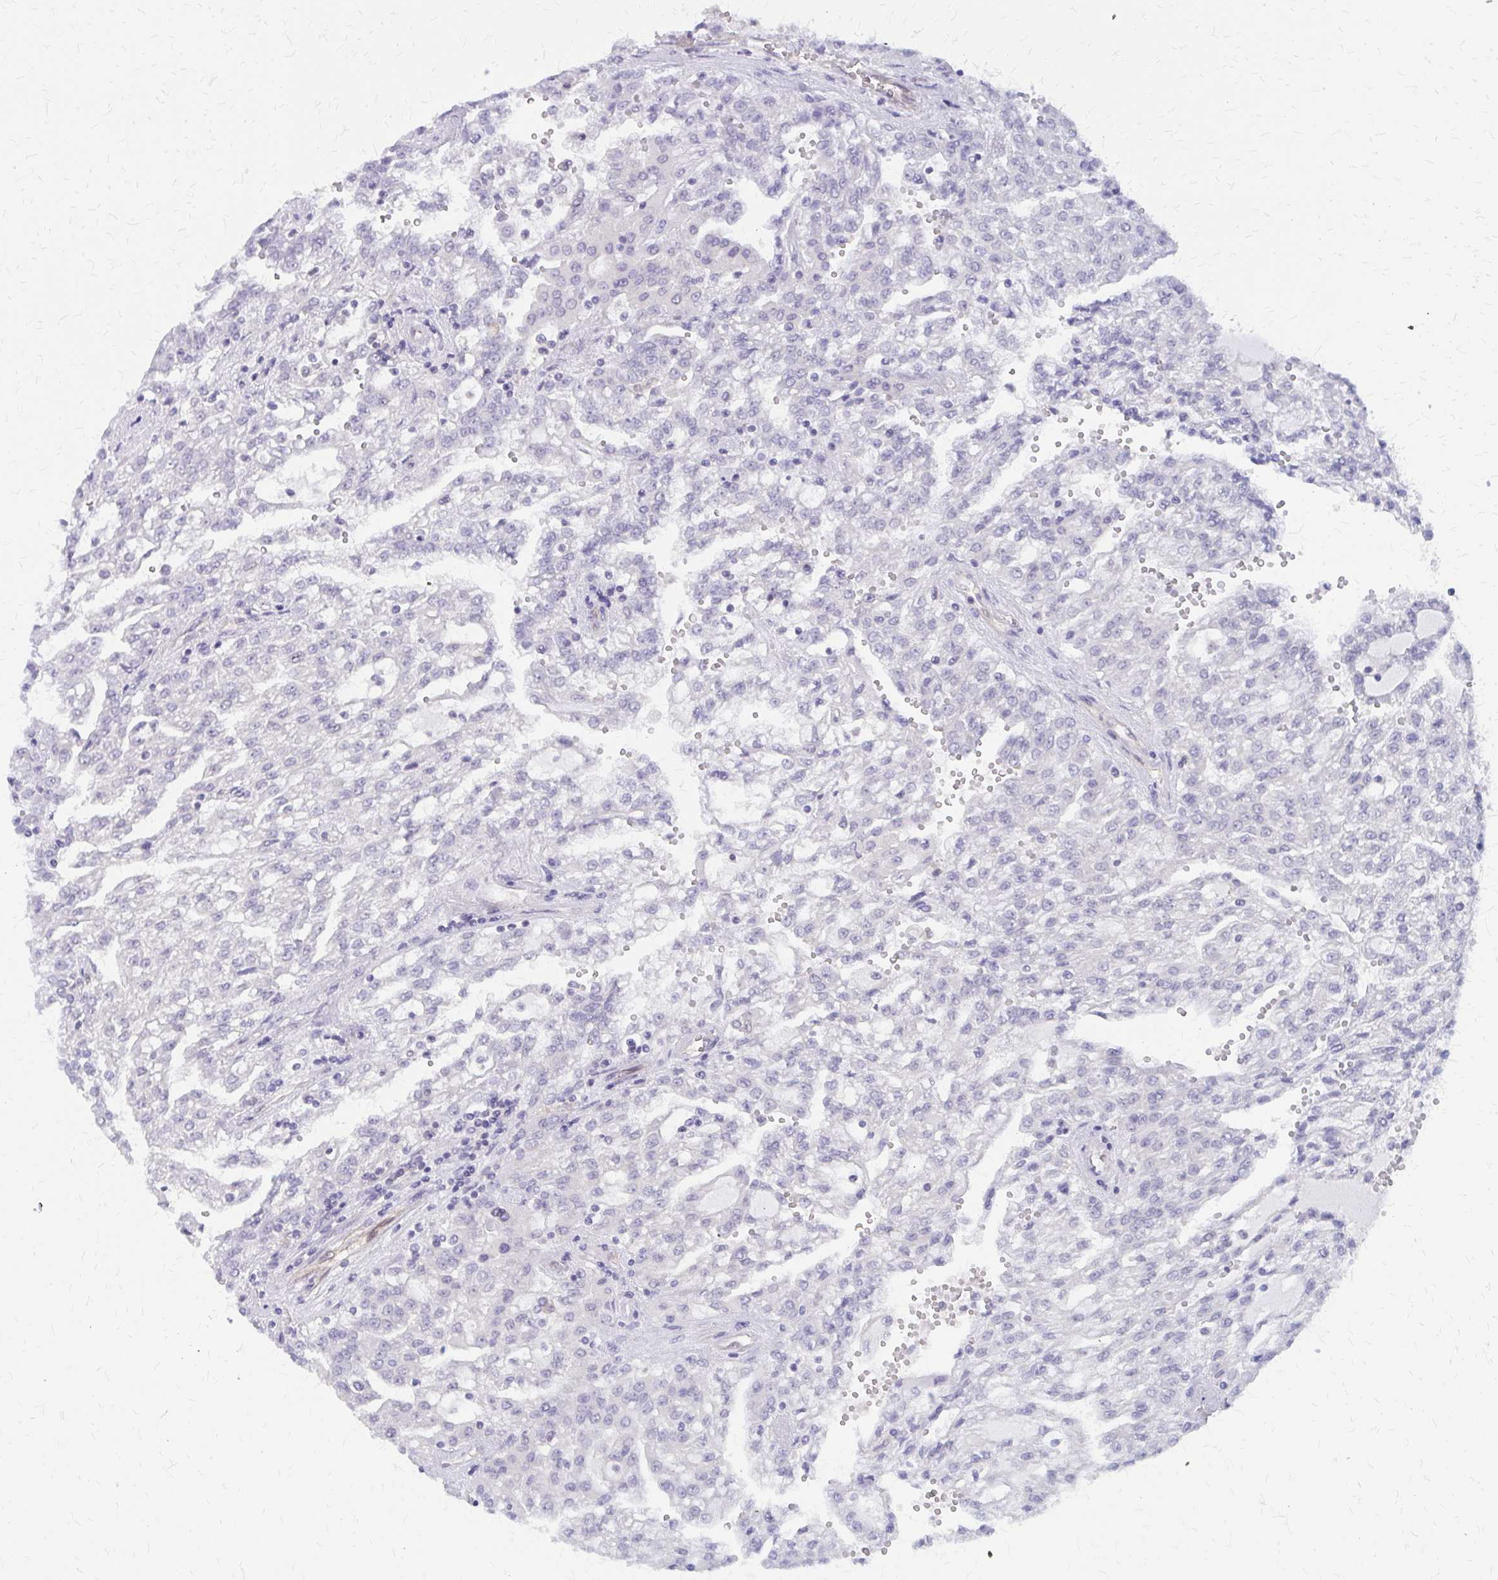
{"staining": {"intensity": "negative", "quantity": "none", "location": "none"}, "tissue": "renal cancer", "cell_type": "Tumor cells", "image_type": "cancer", "snomed": [{"axis": "morphology", "description": "Adenocarcinoma, NOS"}, {"axis": "topography", "description": "Kidney"}], "caption": "This image is of renal cancer (adenocarcinoma) stained with IHC to label a protein in brown with the nuclei are counter-stained blue. There is no positivity in tumor cells. (IHC, brightfield microscopy, high magnification).", "gene": "CLIC2", "patient": {"sex": "male", "age": 63}}